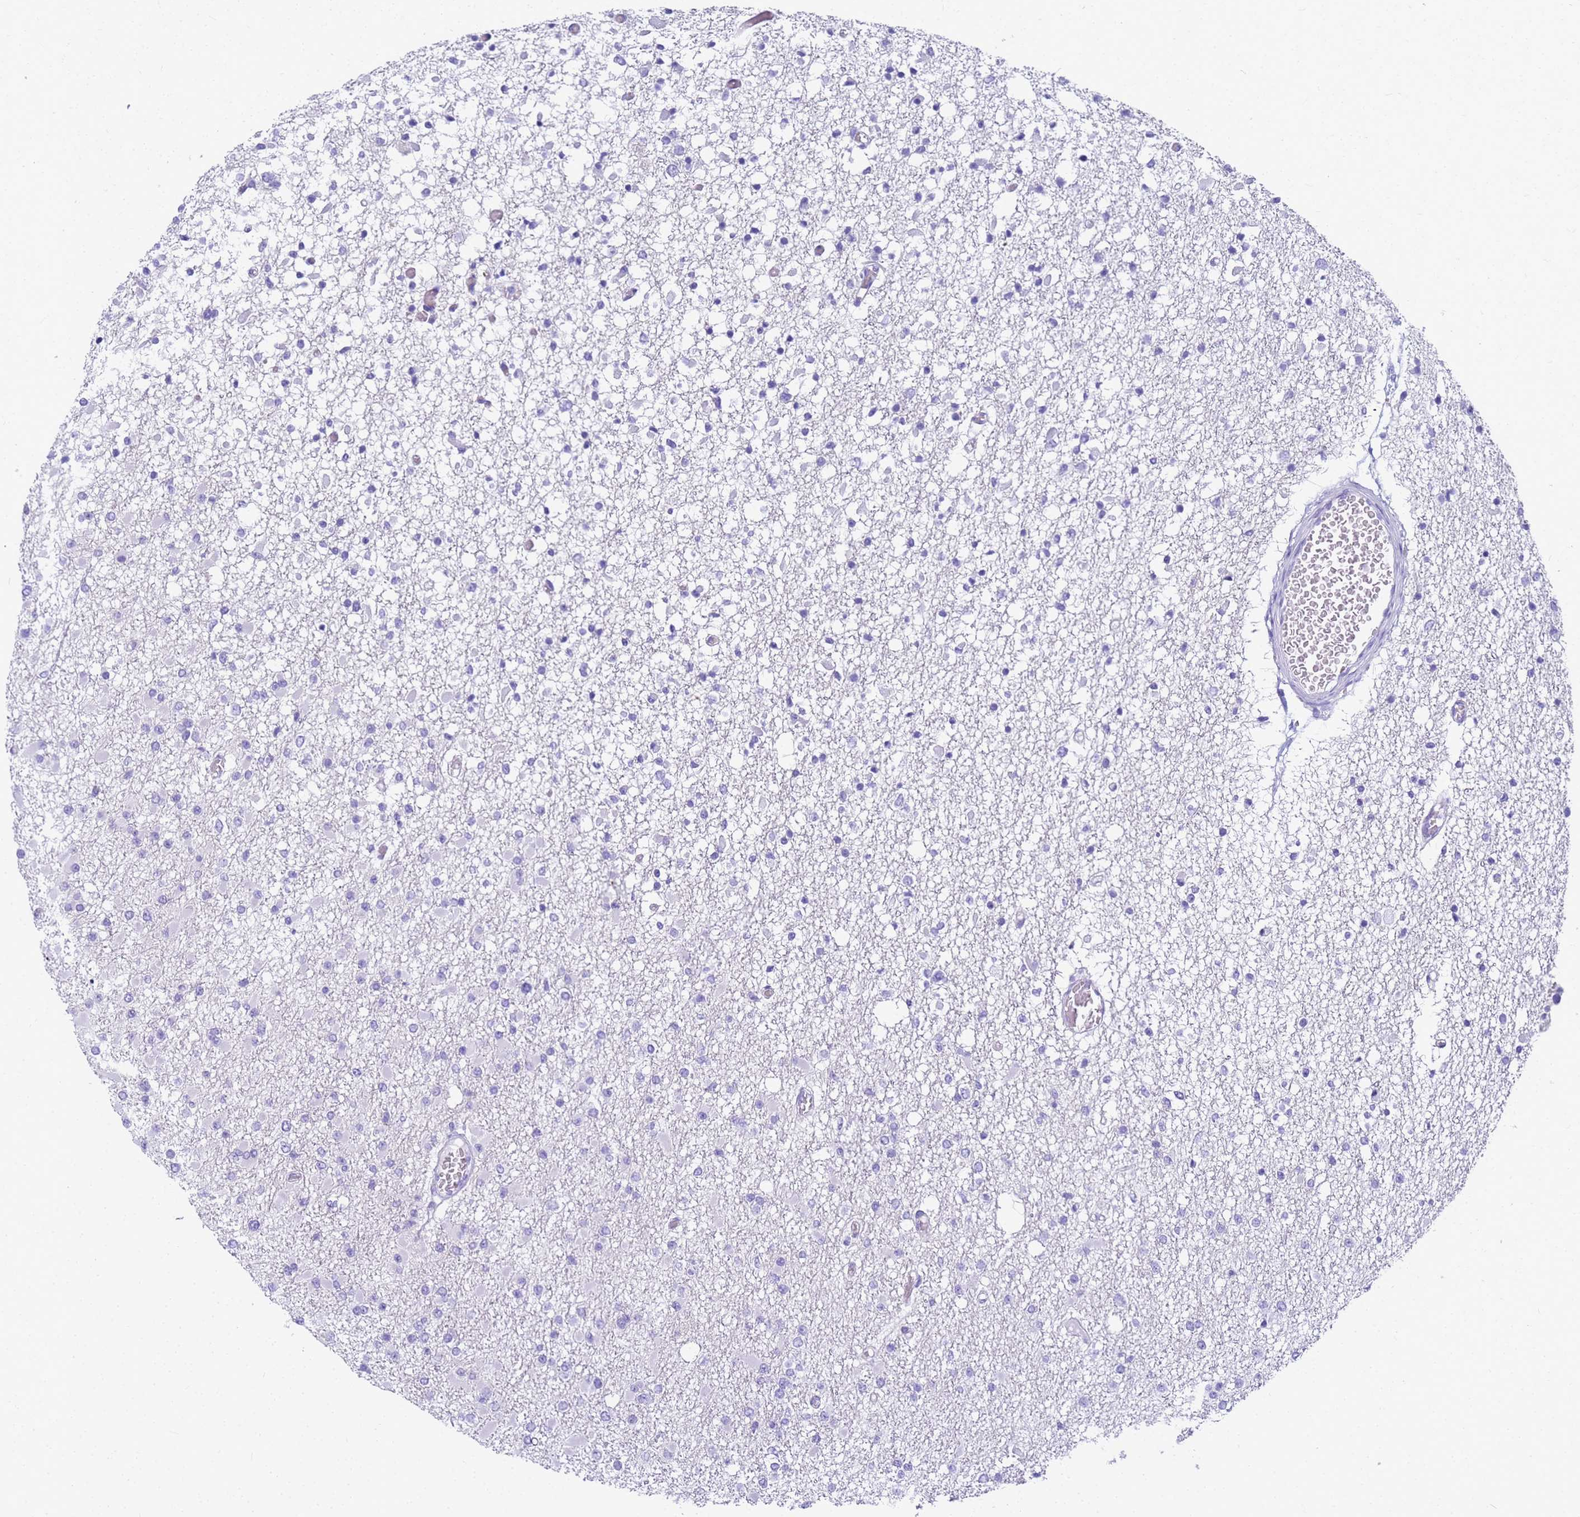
{"staining": {"intensity": "negative", "quantity": "none", "location": "none"}, "tissue": "glioma", "cell_type": "Tumor cells", "image_type": "cancer", "snomed": [{"axis": "morphology", "description": "Glioma, malignant, Low grade"}, {"axis": "topography", "description": "Brain"}], "caption": "Immunohistochemistry micrograph of neoplastic tissue: human glioma stained with DAB (3,3'-diaminobenzidine) displays no significant protein staining in tumor cells. (DAB immunohistochemistry (IHC), high magnification).", "gene": "RNASE2", "patient": {"sex": "female", "age": 22}}